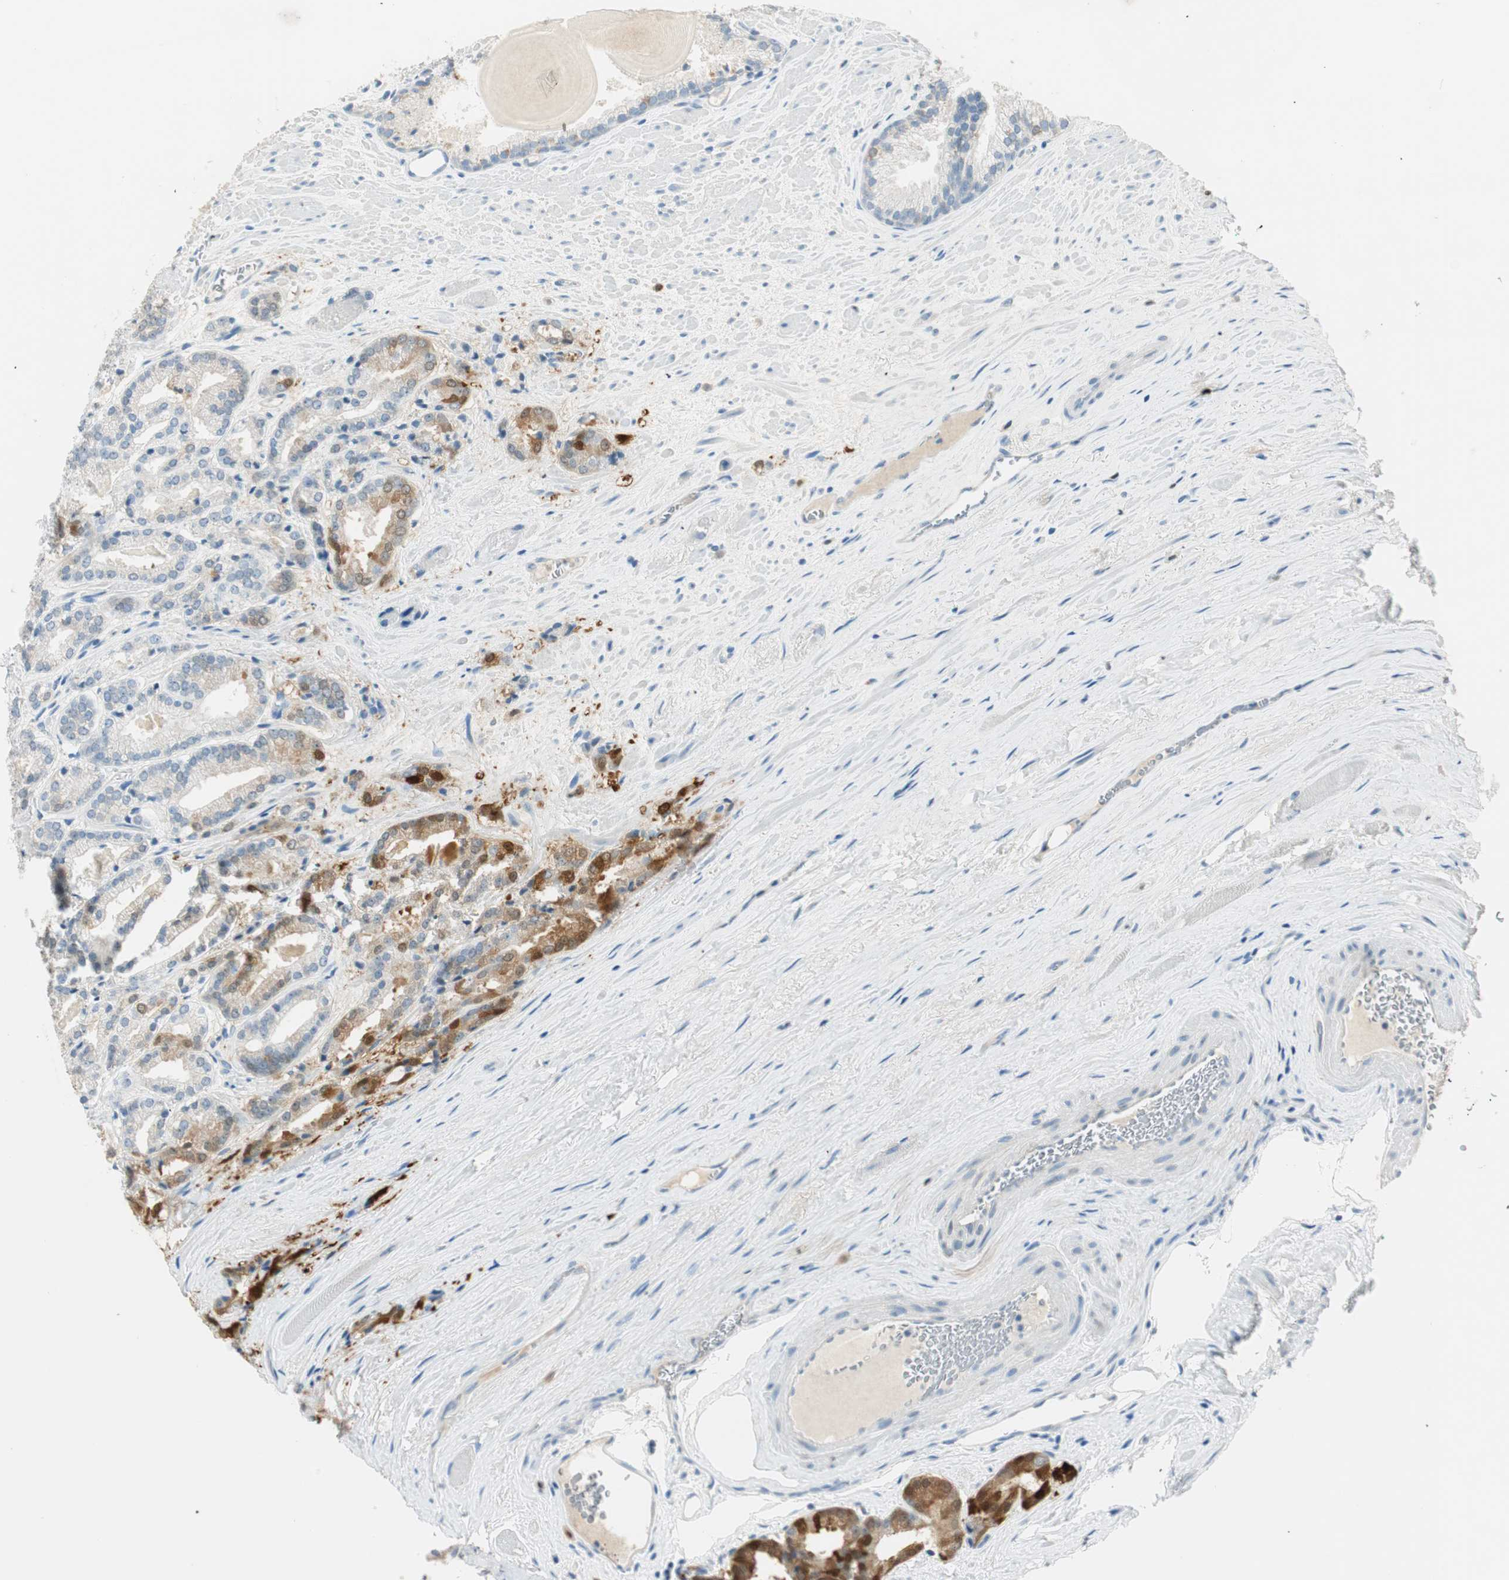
{"staining": {"intensity": "strong", "quantity": "<25%", "location": "cytoplasmic/membranous,nuclear"}, "tissue": "prostate cancer", "cell_type": "Tumor cells", "image_type": "cancer", "snomed": [{"axis": "morphology", "description": "Adenocarcinoma, Low grade"}, {"axis": "topography", "description": "Prostate"}], "caption": "Immunohistochemical staining of prostate cancer shows strong cytoplasmic/membranous and nuclear protein expression in approximately <25% of tumor cells. The protein is stained brown, and the nuclei are stained in blue (DAB IHC with brightfield microscopy, high magnification).", "gene": "HPGD", "patient": {"sex": "male", "age": 59}}